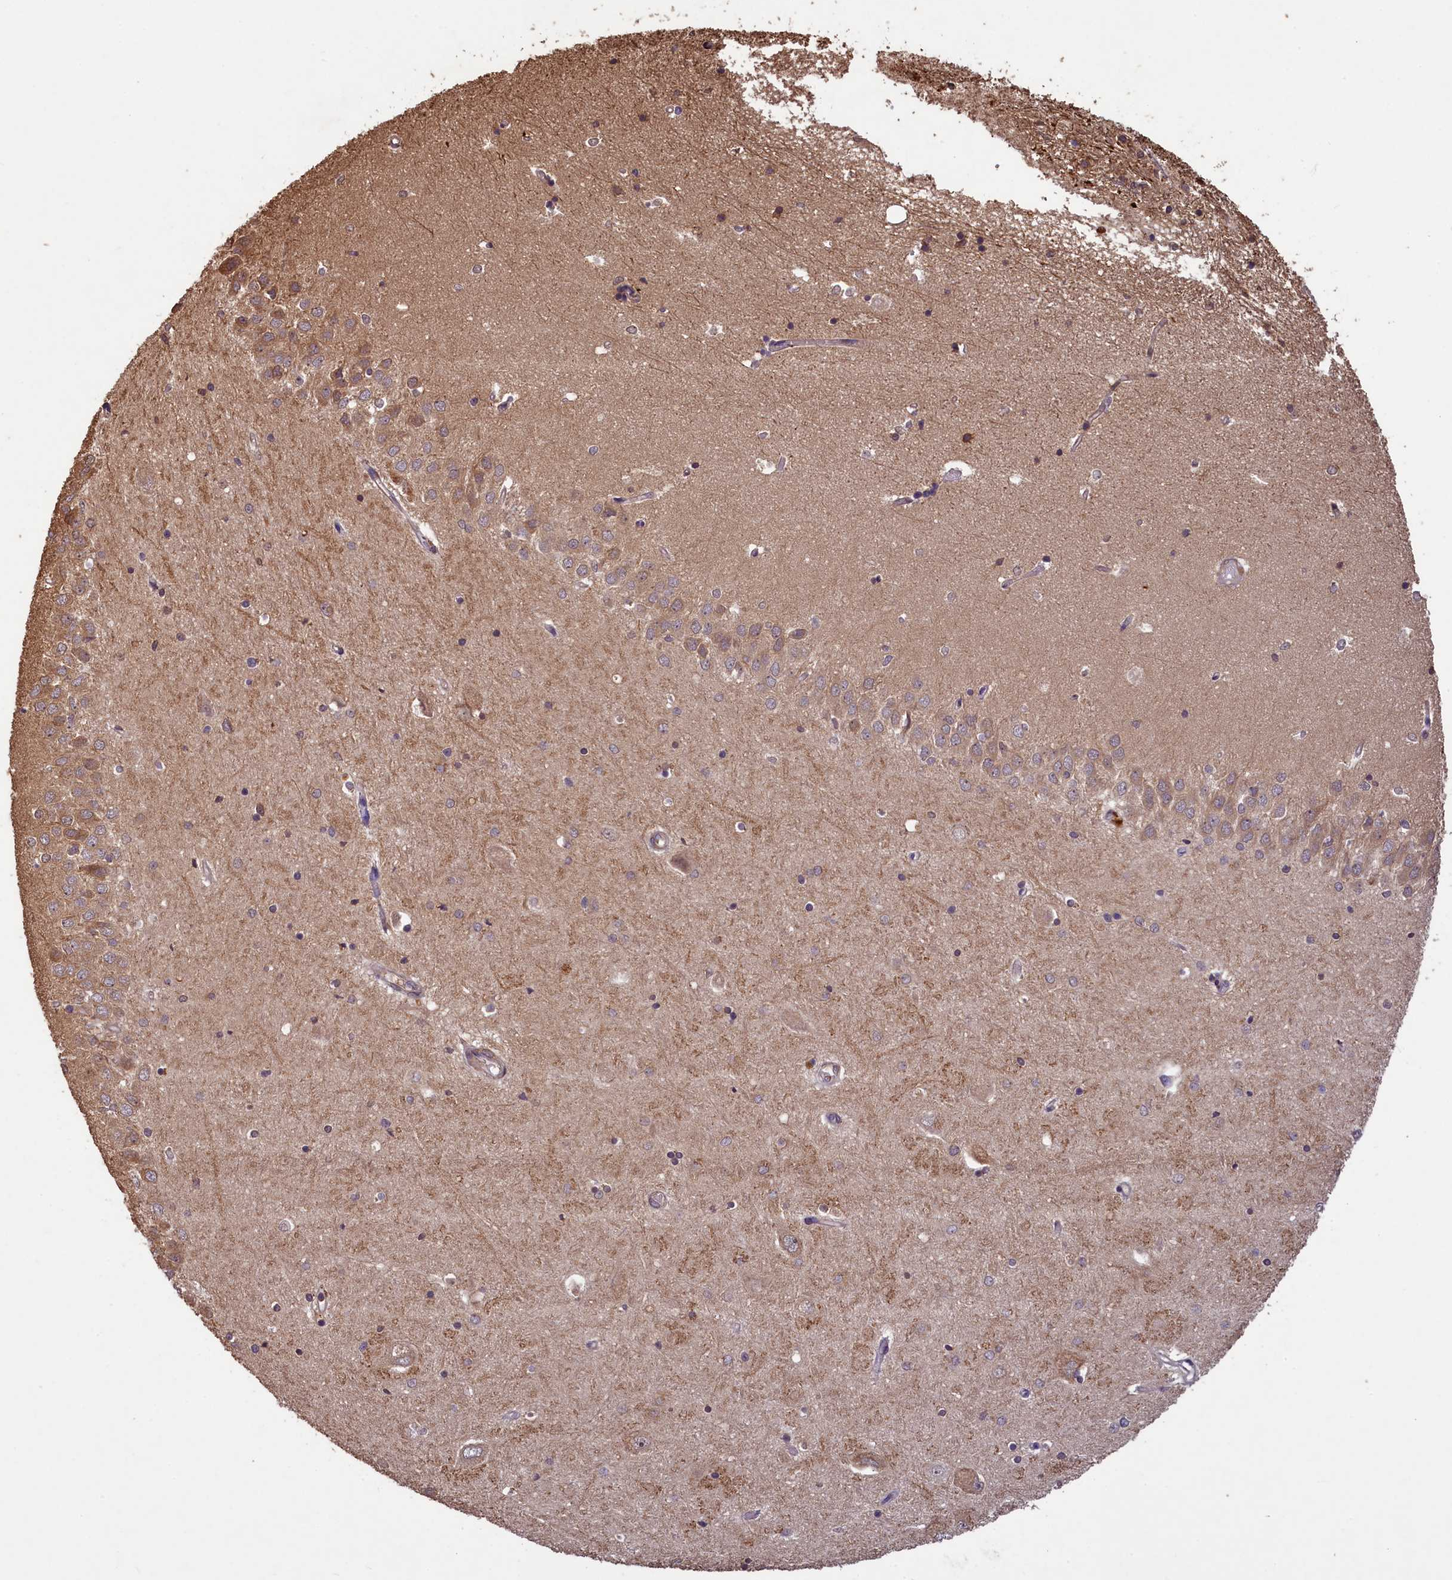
{"staining": {"intensity": "moderate", "quantity": "<25%", "location": "cytoplasmic/membranous,nuclear"}, "tissue": "hippocampus", "cell_type": "Glial cells", "image_type": "normal", "snomed": [{"axis": "morphology", "description": "Normal tissue, NOS"}, {"axis": "topography", "description": "Hippocampus"}], "caption": "Immunohistochemistry image of normal hippocampus: hippocampus stained using IHC exhibits low levels of moderate protein expression localized specifically in the cytoplasmic/membranous,nuclear of glial cells, appearing as a cytoplasmic/membranous,nuclear brown color.", "gene": "NUDT6", "patient": {"sex": "male", "age": 45}}